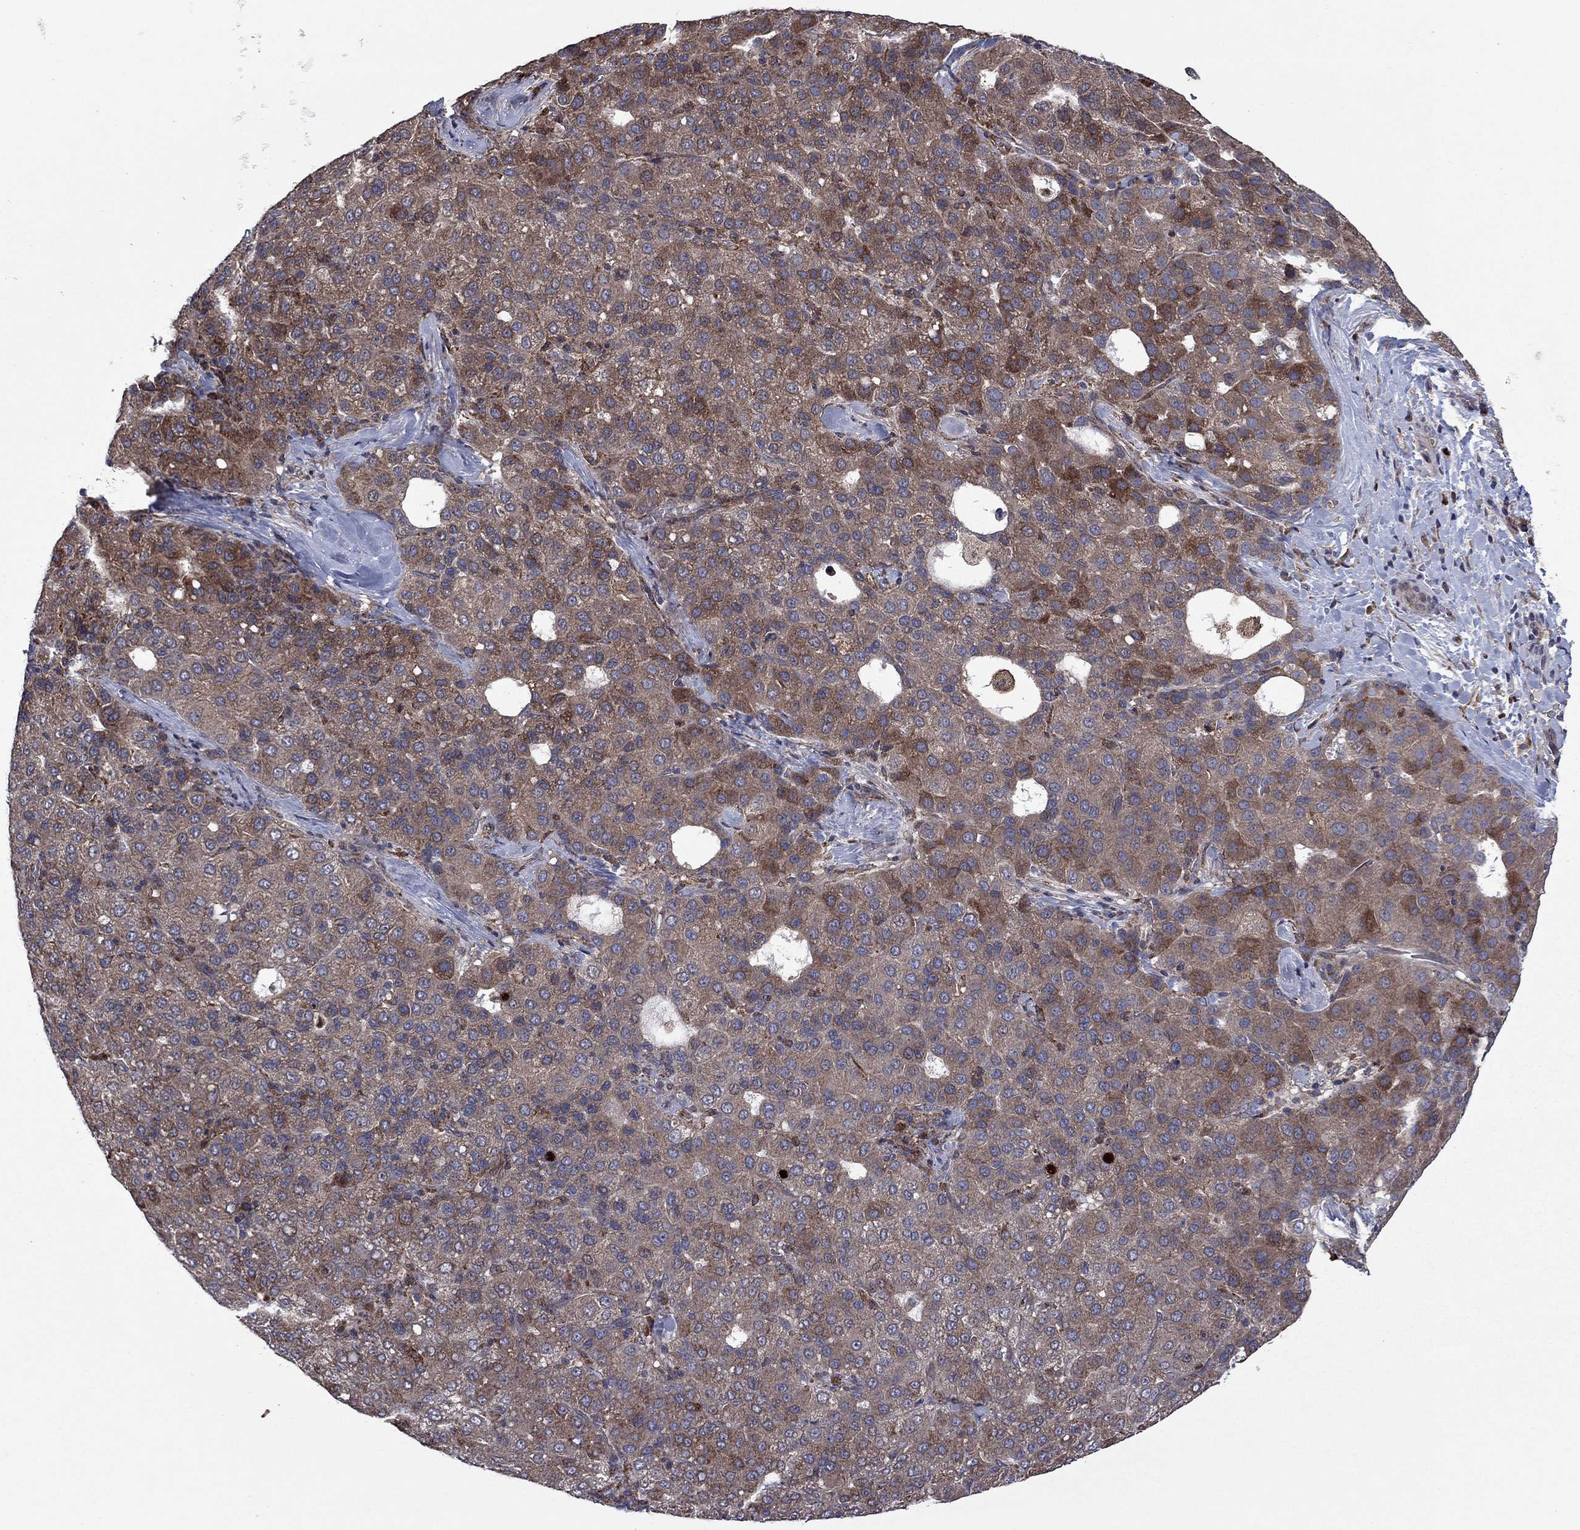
{"staining": {"intensity": "moderate", "quantity": "25%-75%", "location": "cytoplasmic/membranous"}, "tissue": "liver cancer", "cell_type": "Tumor cells", "image_type": "cancer", "snomed": [{"axis": "morphology", "description": "Carcinoma, Hepatocellular, NOS"}, {"axis": "topography", "description": "Liver"}], "caption": "A micrograph showing moderate cytoplasmic/membranous expression in about 25%-75% of tumor cells in hepatocellular carcinoma (liver), as visualized by brown immunohistochemical staining.", "gene": "MEA1", "patient": {"sex": "male", "age": 65}}